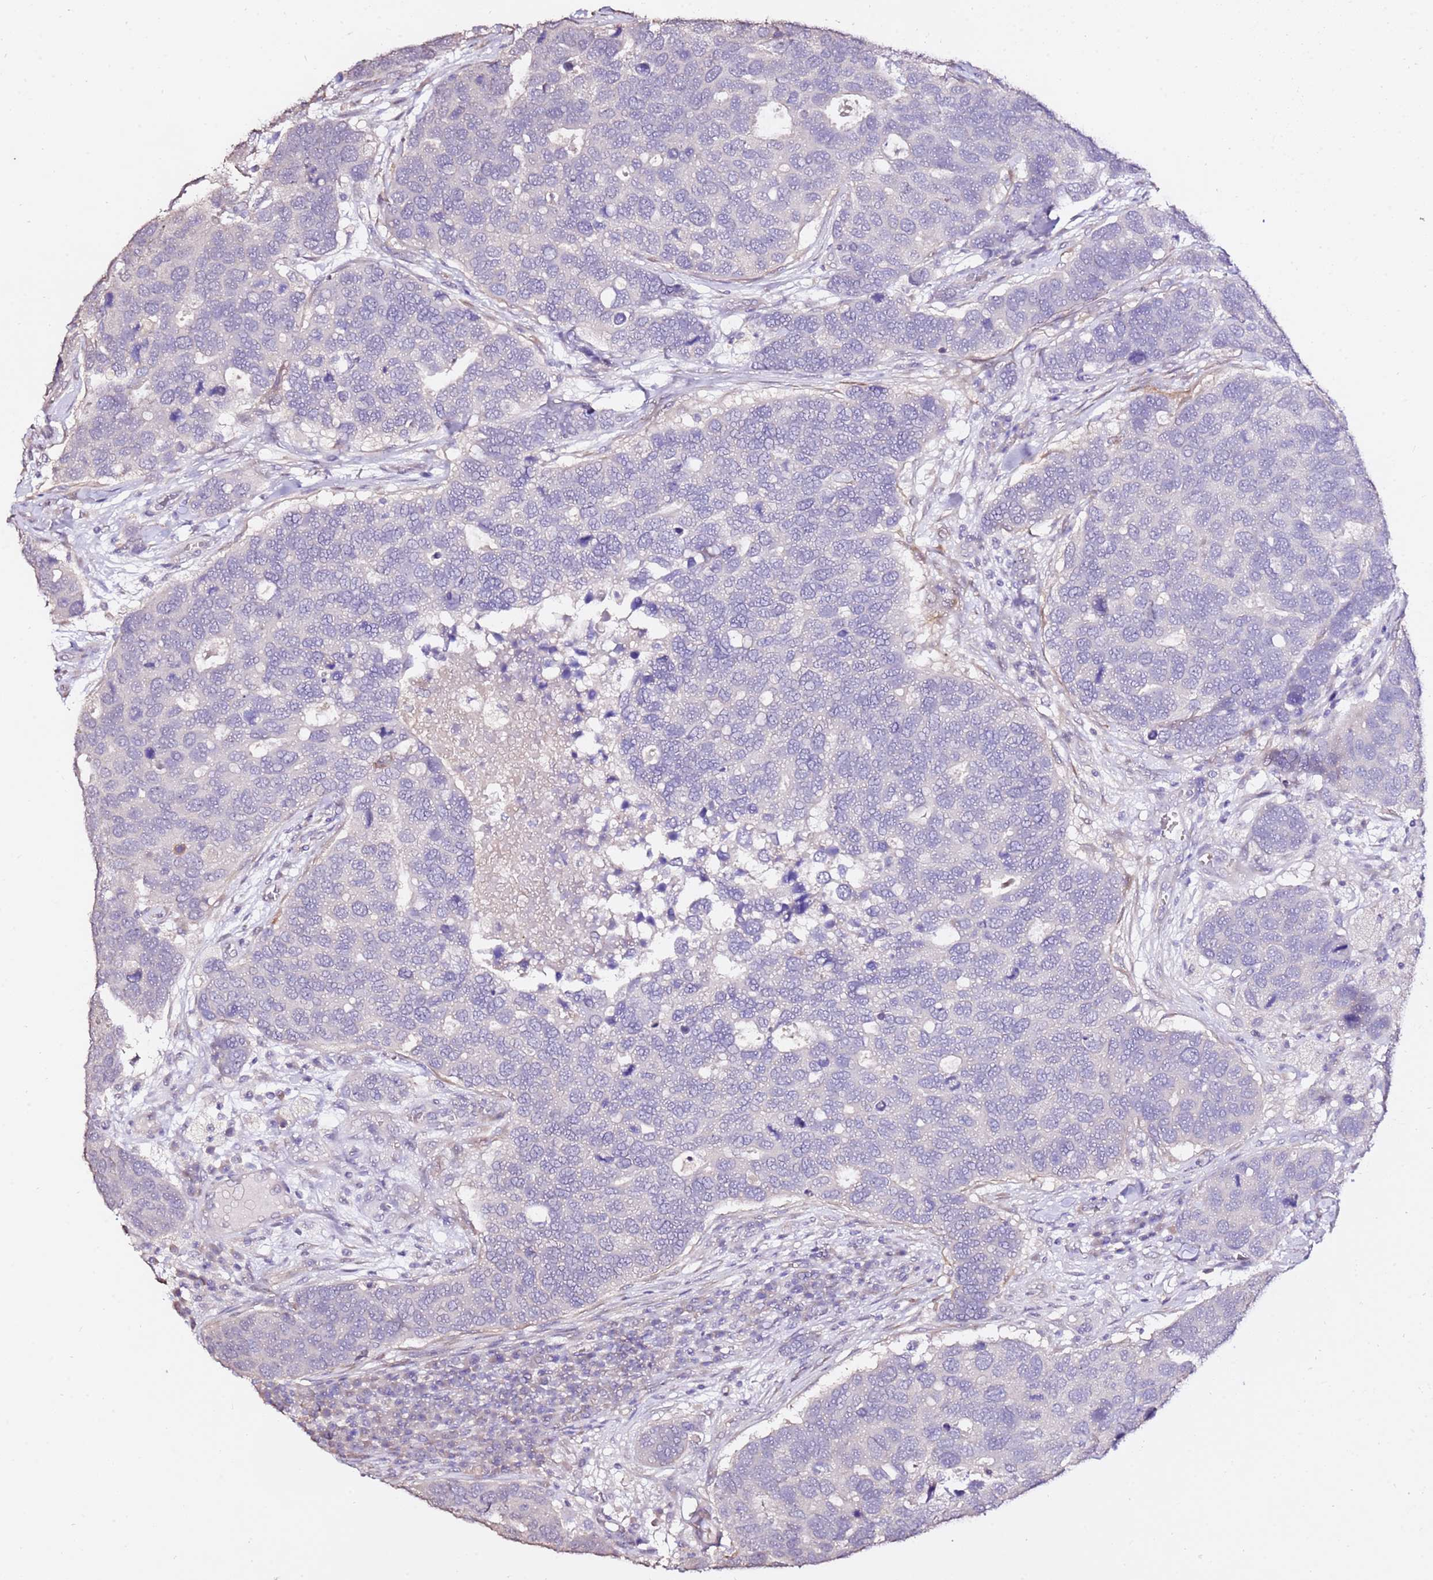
{"staining": {"intensity": "negative", "quantity": "none", "location": "none"}, "tissue": "breast cancer", "cell_type": "Tumor cells", "image_type": "cancer", "snomed": [{"axis": "morphology", "description": "Duct carcinoma"}, {"axis": "topography", "description": "Breast"}], "caption": "Immunohistochemistry (IHC) image of neoplastic tissue: breast cancer (intraductal carcinoma) stained with DAB (3,3'-diaminobenzidine) displays no significant protein positivity in tumor cells.", "gene": "ART5", "patient": {"sex": "female", "age": 83}}